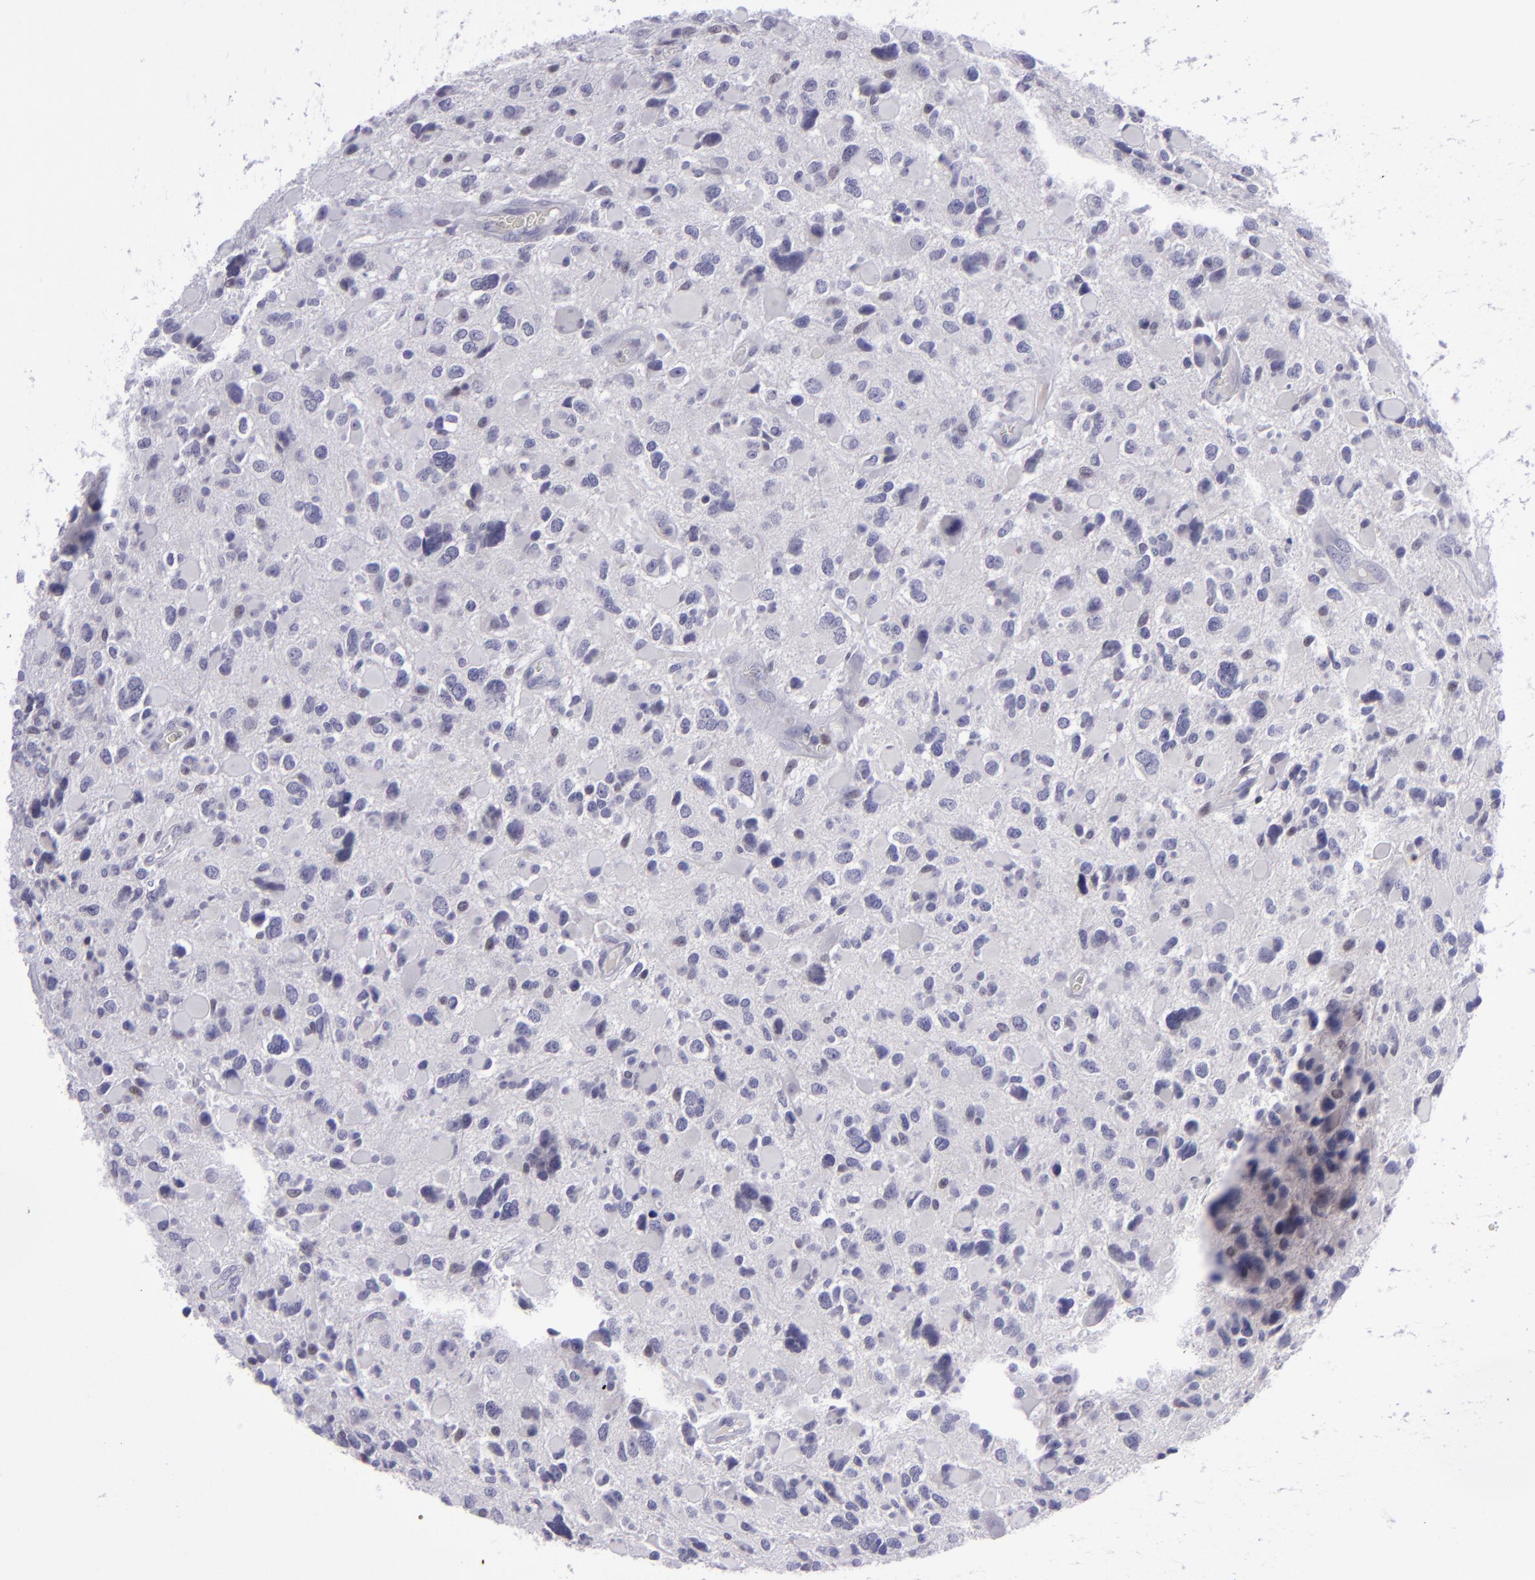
{"staining": {"intensity": "negative", "quantity": "none", "location": "none"}, "tissue": "glioma", "cell_type": "Tumor cells", "image_type": "cancer", "snomed": [{"axis": "morphology", "description": "Glioma, malignant, High grade"}, {"axis": "topography", "description": "Brain"}], "caption": "The micrograph exhibits no staining of tumor cells in malignant high-grade glioma.", "gene": "POU2F2", "patient": {"sex": "female", "age": 37}}